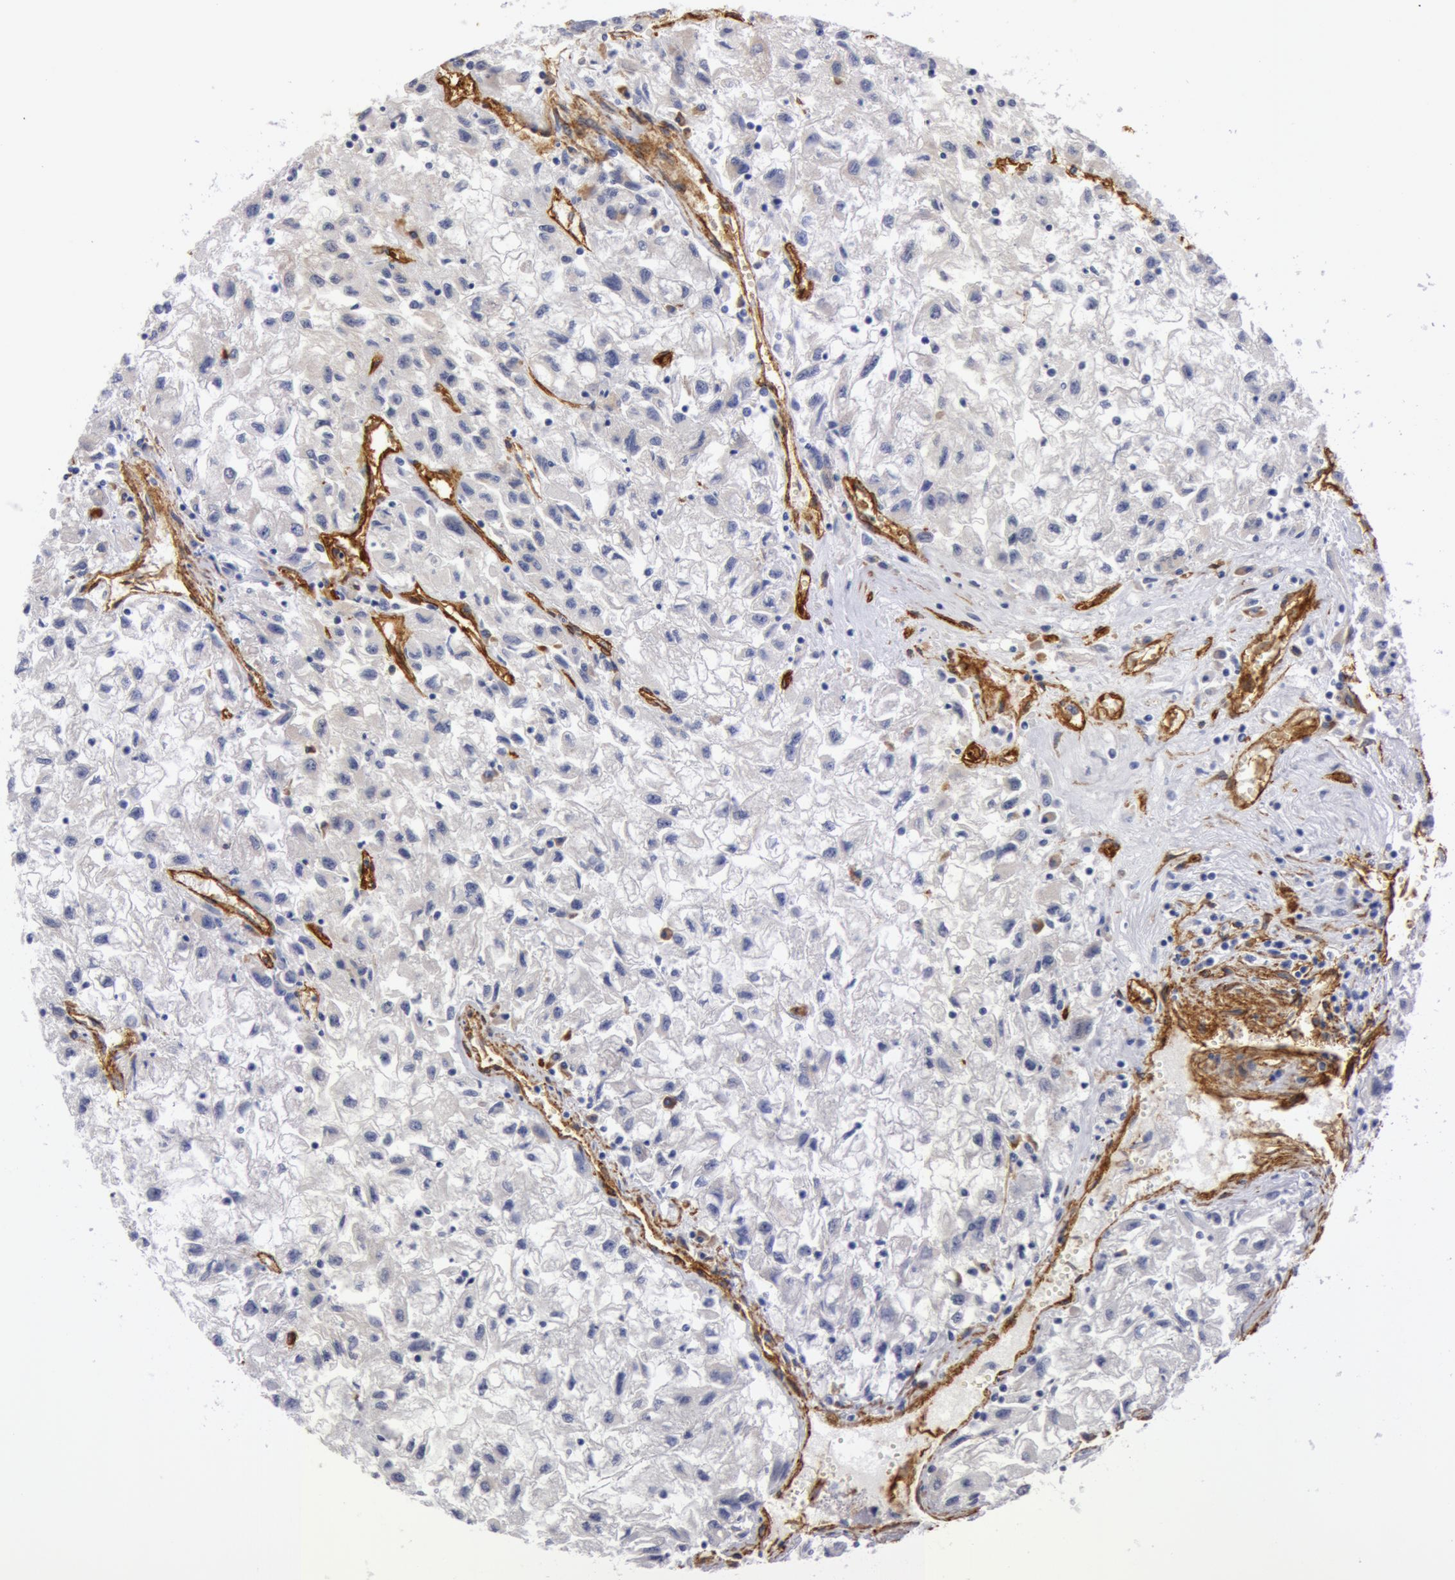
{"staining": {"intensity": "negative", "quantity": "none", "location": "none"}, "tissue": "renal cancer", "cell_type": "Tumor cells", "image_type": "cancer", "snomed": [{"axis": "morphology", "description": "Adenocarcinoma, NOS"}, {"axis": "topography", "description": "Kidney"}], "caption": "Renal cancer was stained to show a protein in brown. There is no significant expression in tumor cells.", "gene": "IL23A", "patient": {"sex": "male", "age": 59}}